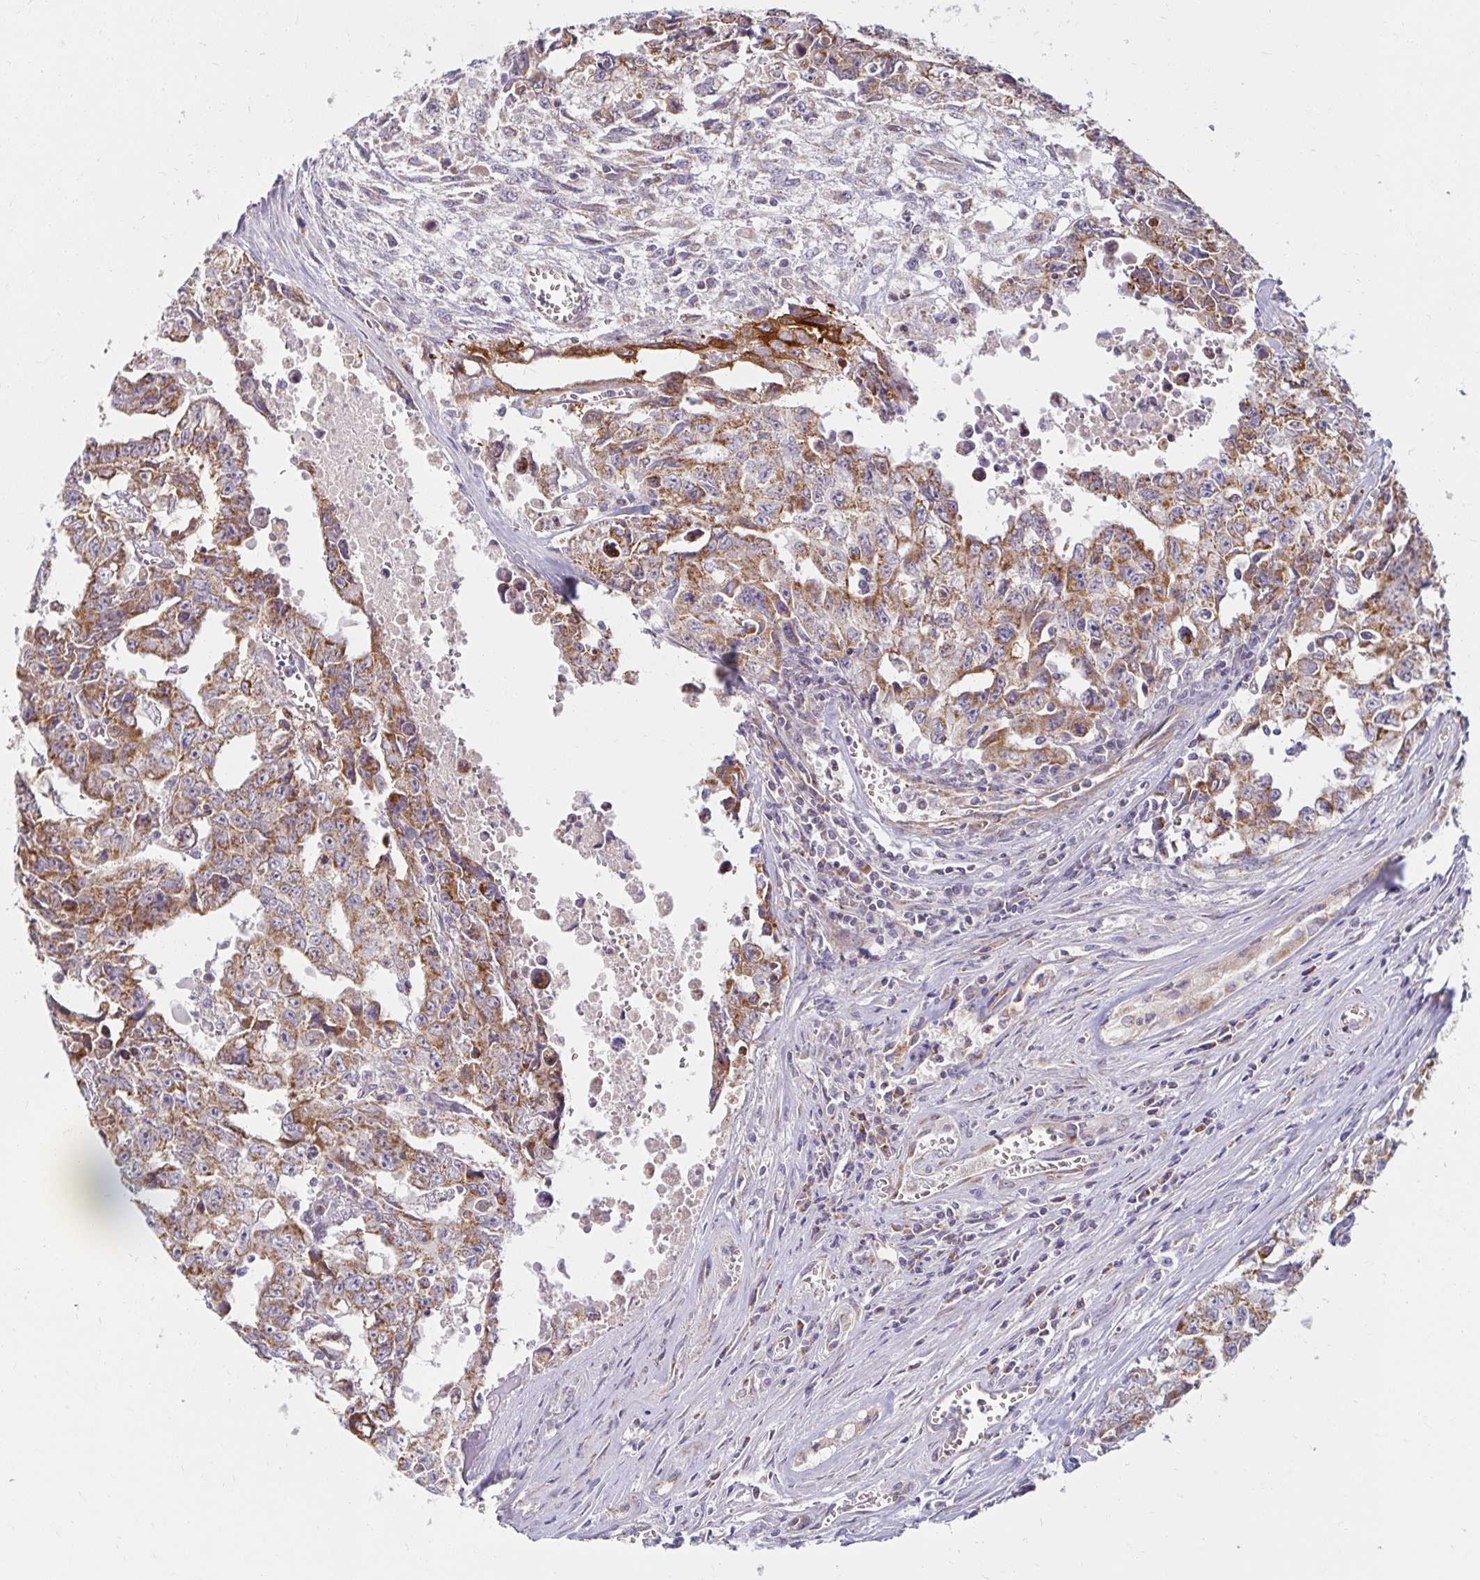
{"staining": {"intensity": "moderate", "quantity": ">75%", "location": "cytoplasmic/membranous"}, "tissue": "testis cancer", "cell_type": "Tumor cells", "image_type": "cancer", "snomed": [{"axis": "morphology", "description": "Carcinoma, Embryonal, NOS"}, {"axis": "topography", "description": "Testis"}], "caption": "Immunohistochemistry (IHC) staining of testis cancer, which exhibits medium levels of moderate cytoplasmic/membranous expression in approximately >75% of tumor cells indicating moderate cytoplasmic/membranous protein positivity. The staining was performed using DAB (brown) for protein detection and nuclei were counterstained in hematoxylin (blue).", "gene": "SKP2", "patient": {"sex": "male", "age": 24}}